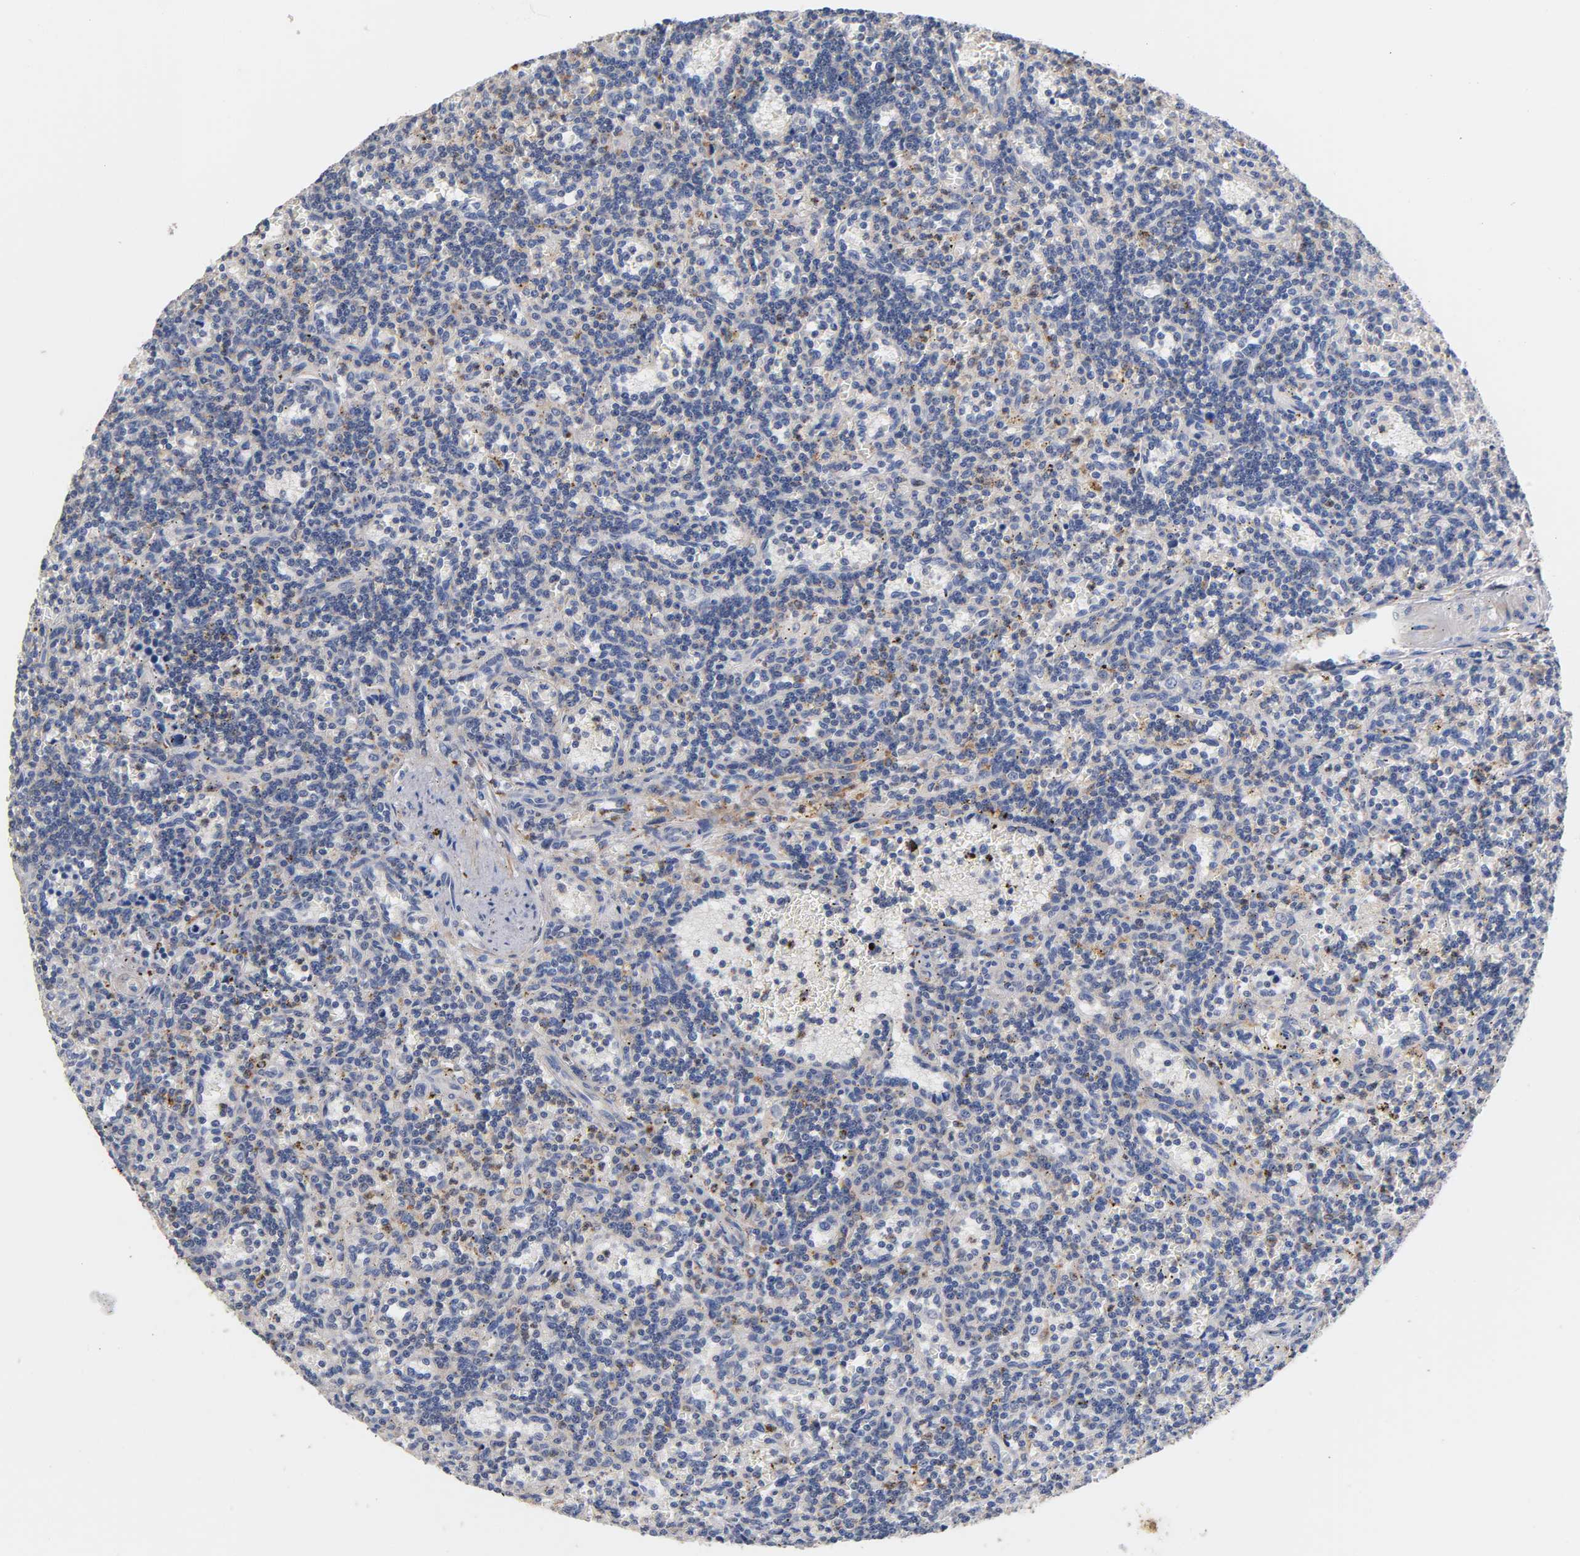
{"staining": {"intensity": "moderate", "quantity": "<25%", "location": "cytoplasmic/membranous"}, "tissue": "lymphoma", "cell_type": "Tumor cells", "image_type": "cancer", "snomed": [{"axis": "morphology", "description": "Malignant lymphoma, non-Hodgkin's type, Low grade"}, {"axis": "topography", "description": "Spleen"}], "caption": "Immunohistochemistry photomicrograph of neoplastic tissue: human malignant lymphoma, non-Hodgkin's type (low-grade) stained using immunohistochemistry reveals low levels of moderate protein expression localized specifically in the cytoplasmic/membranous of tumor cells, appearing as a cytoplasmic/membranous brown color.", "gene": "SEMA5A", "patient": {"sex": "male", "age": 73}}